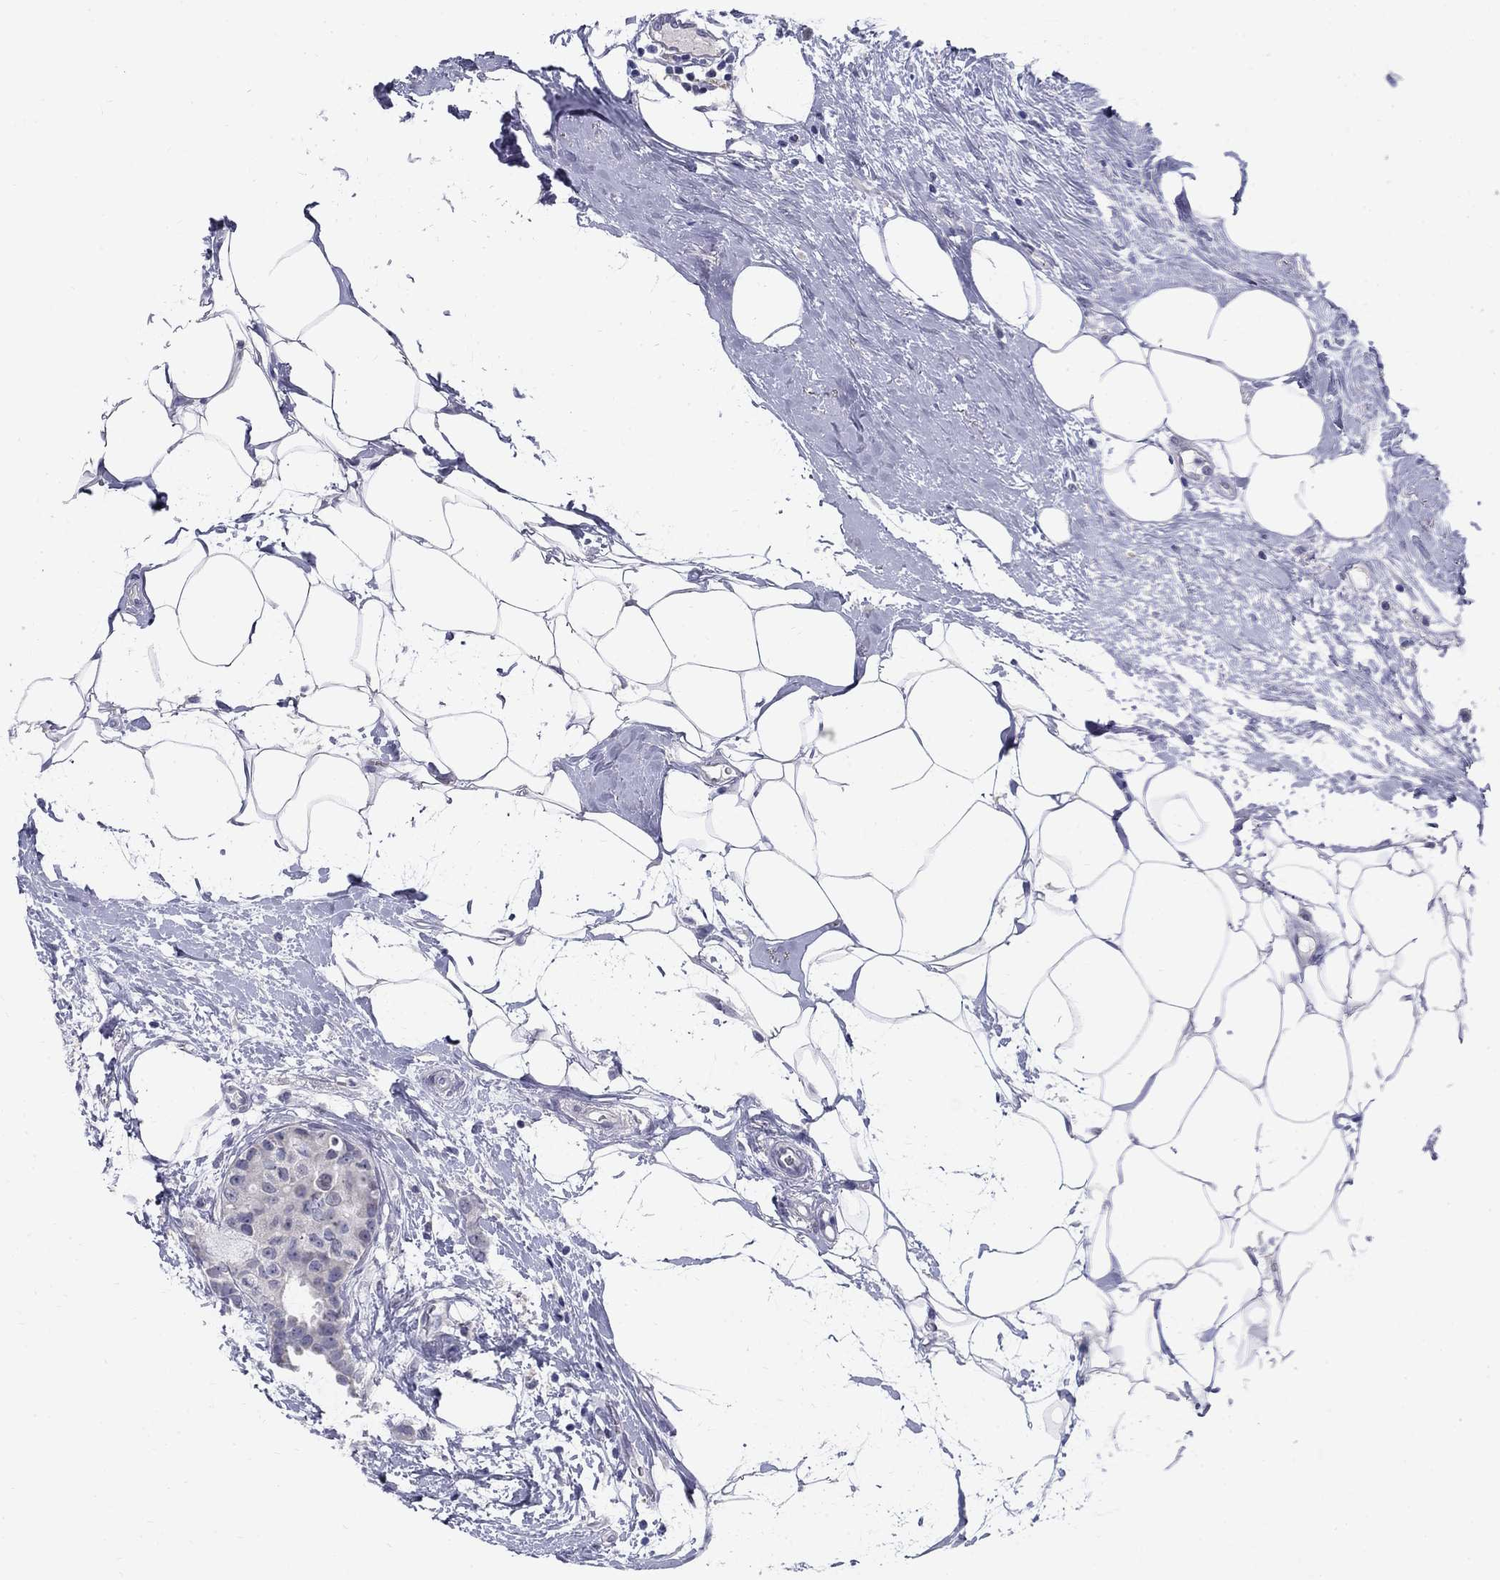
{"staining": {"intensity": "negative", "quantity": "none", "location": "none"}, "tissue": "breast cancer", "cell_type": "Tumor cells", "image_type": "cancer", "snomed": [{"axis": "morphology", "description": "Duct carcinoma"}, {"axis": "topography", "description": "Breast"}], "caption": "Immunohistochemistry of invasive ductal carcinoma (breast) shows no expression in tumor cells.", "gene": "TP53TG5", "patient": {"sex": "female", "age": 45}}